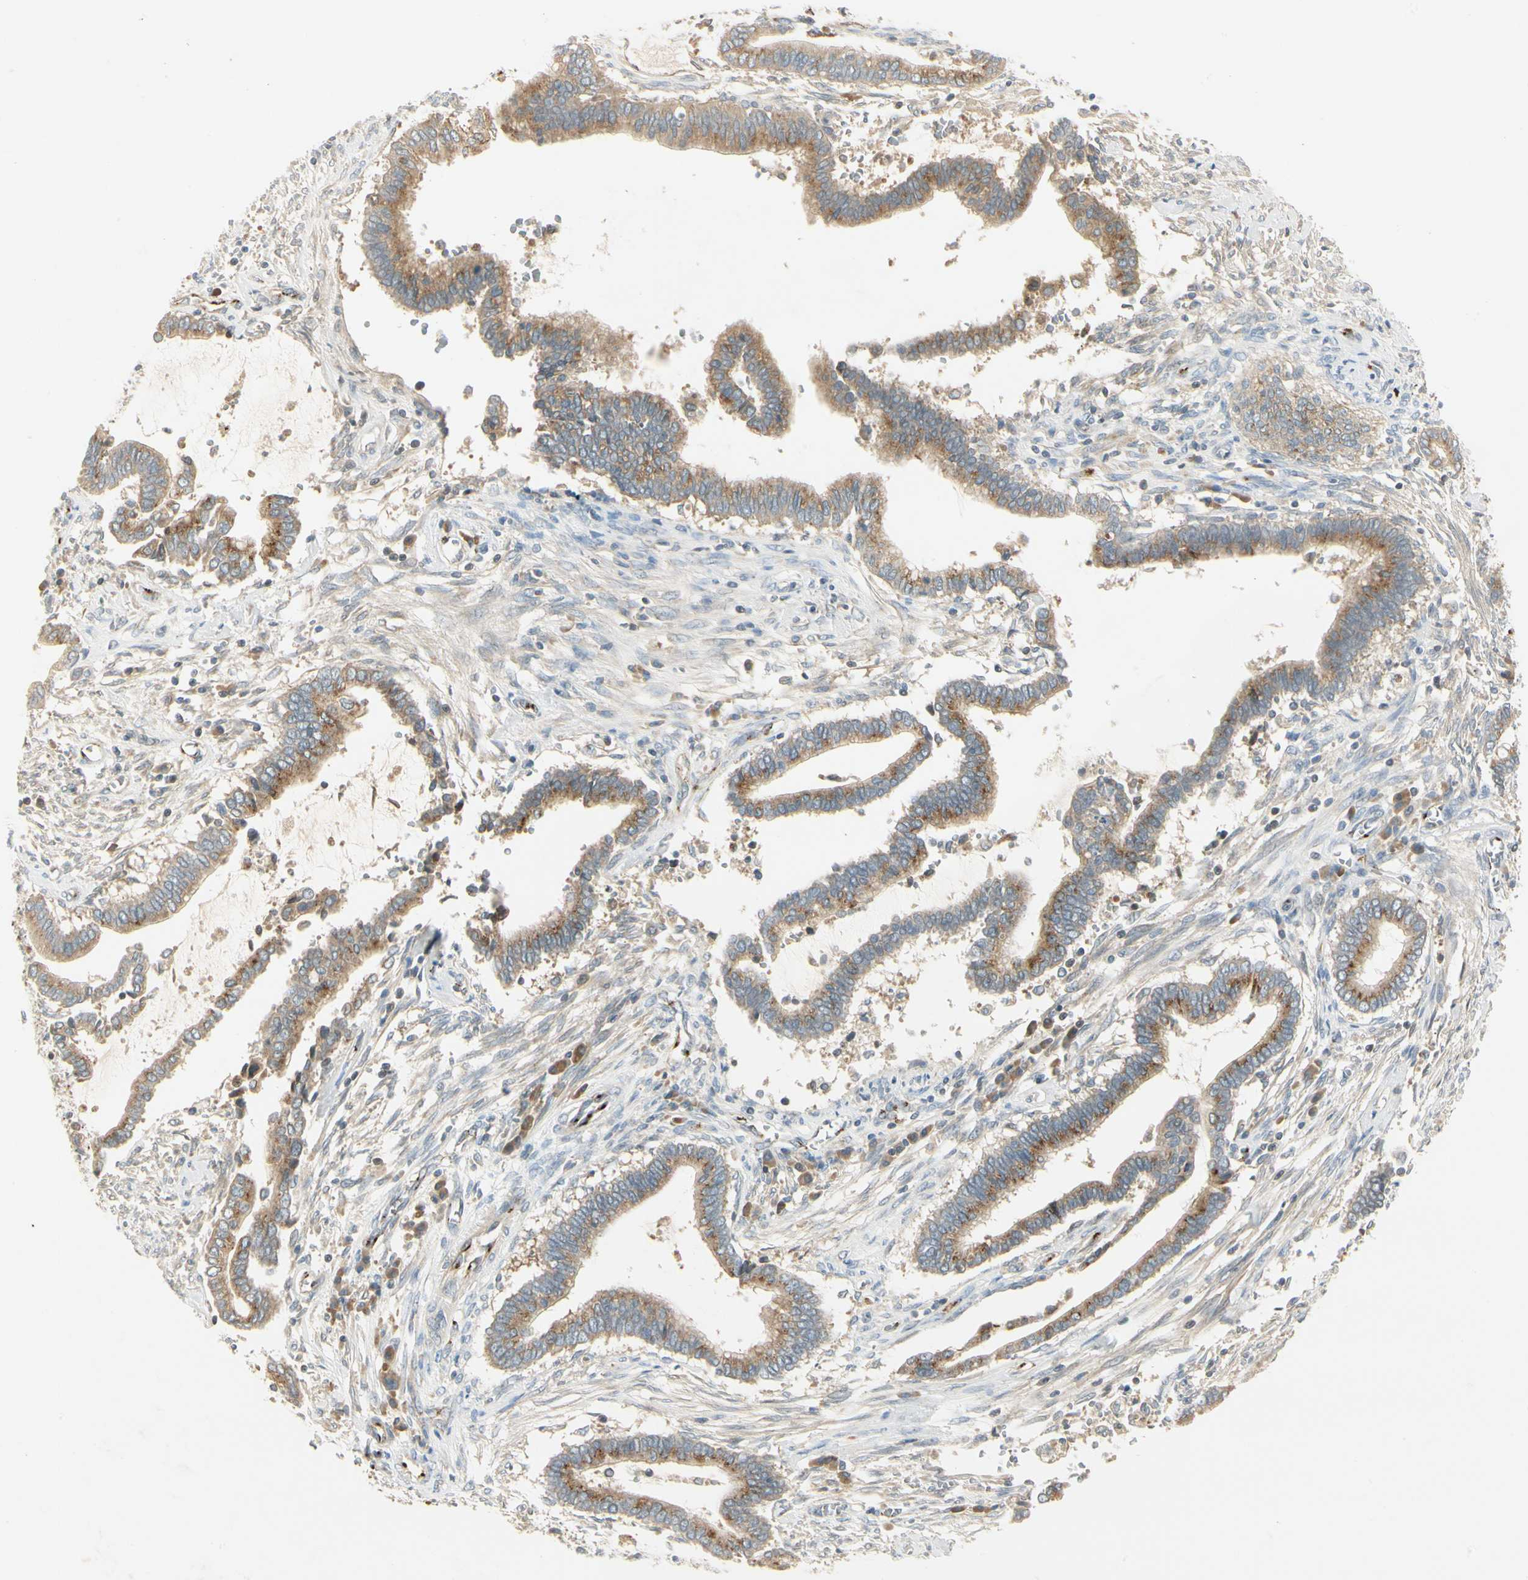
{"staining": {"intensity": "moderate", "quantity": ">75%", "location": "cytoplasmic/membranous"}, "tissue": "cervical cancer", "cell_type": "Tumor cells", "image_type": "cancer", "snomed": [{"axis": "morphology", "description": "Adenocarcinoma, NOS"}, {"axis": "topography", "description": "Cervix"}], "caption": "A histopathology image of adenocarcinoma (cervical) stained for a protein demonstrates moderate cytoplasmic/membranous brown staining in tumor cells.", "gene": "MANSC1", "patient": {"sex": "female", "age": 44}}